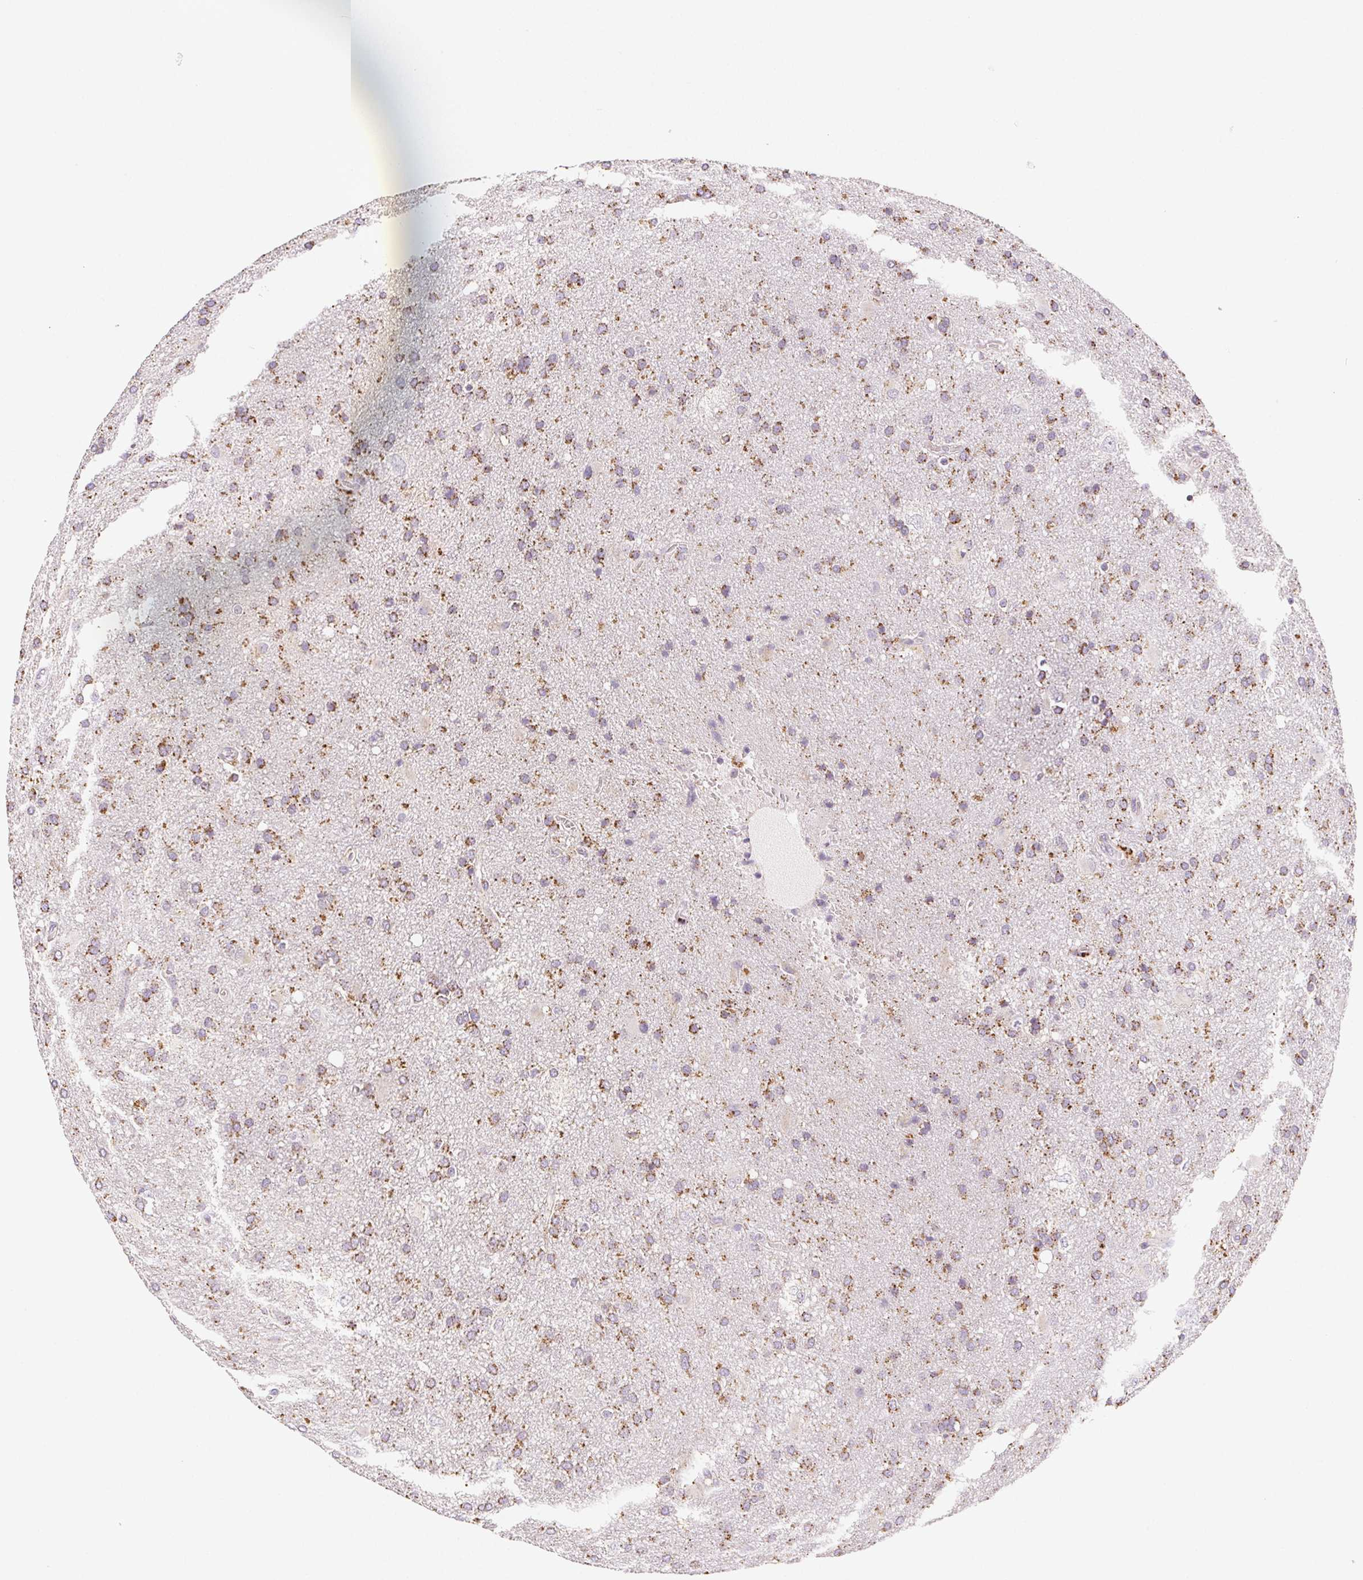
{"staining": {"intensity": "moderate", "quantity": ">75%", "location": "cytoplasmic/membranous"}, "tissue": "glioma", "cell_type": "Tumor cells", "image_type": "cancer", "snomed": [{"axis": "morphology", "description": "Glioma, malignant, Low grade"}, {"axis": "topography", "description": "Brain"}], "caption": "Immunohistochemistry (IHC) of human glioma displays medium levels of moderate cytoplasmic/membranous staining in about >75% of tumor cells. Using DAB (brown) and hematoxylin (blue) stains, captured at high magnification using brightfield microscopy.", "gene": "LIPA", "patient": {"sex": "male", "age": 66}}